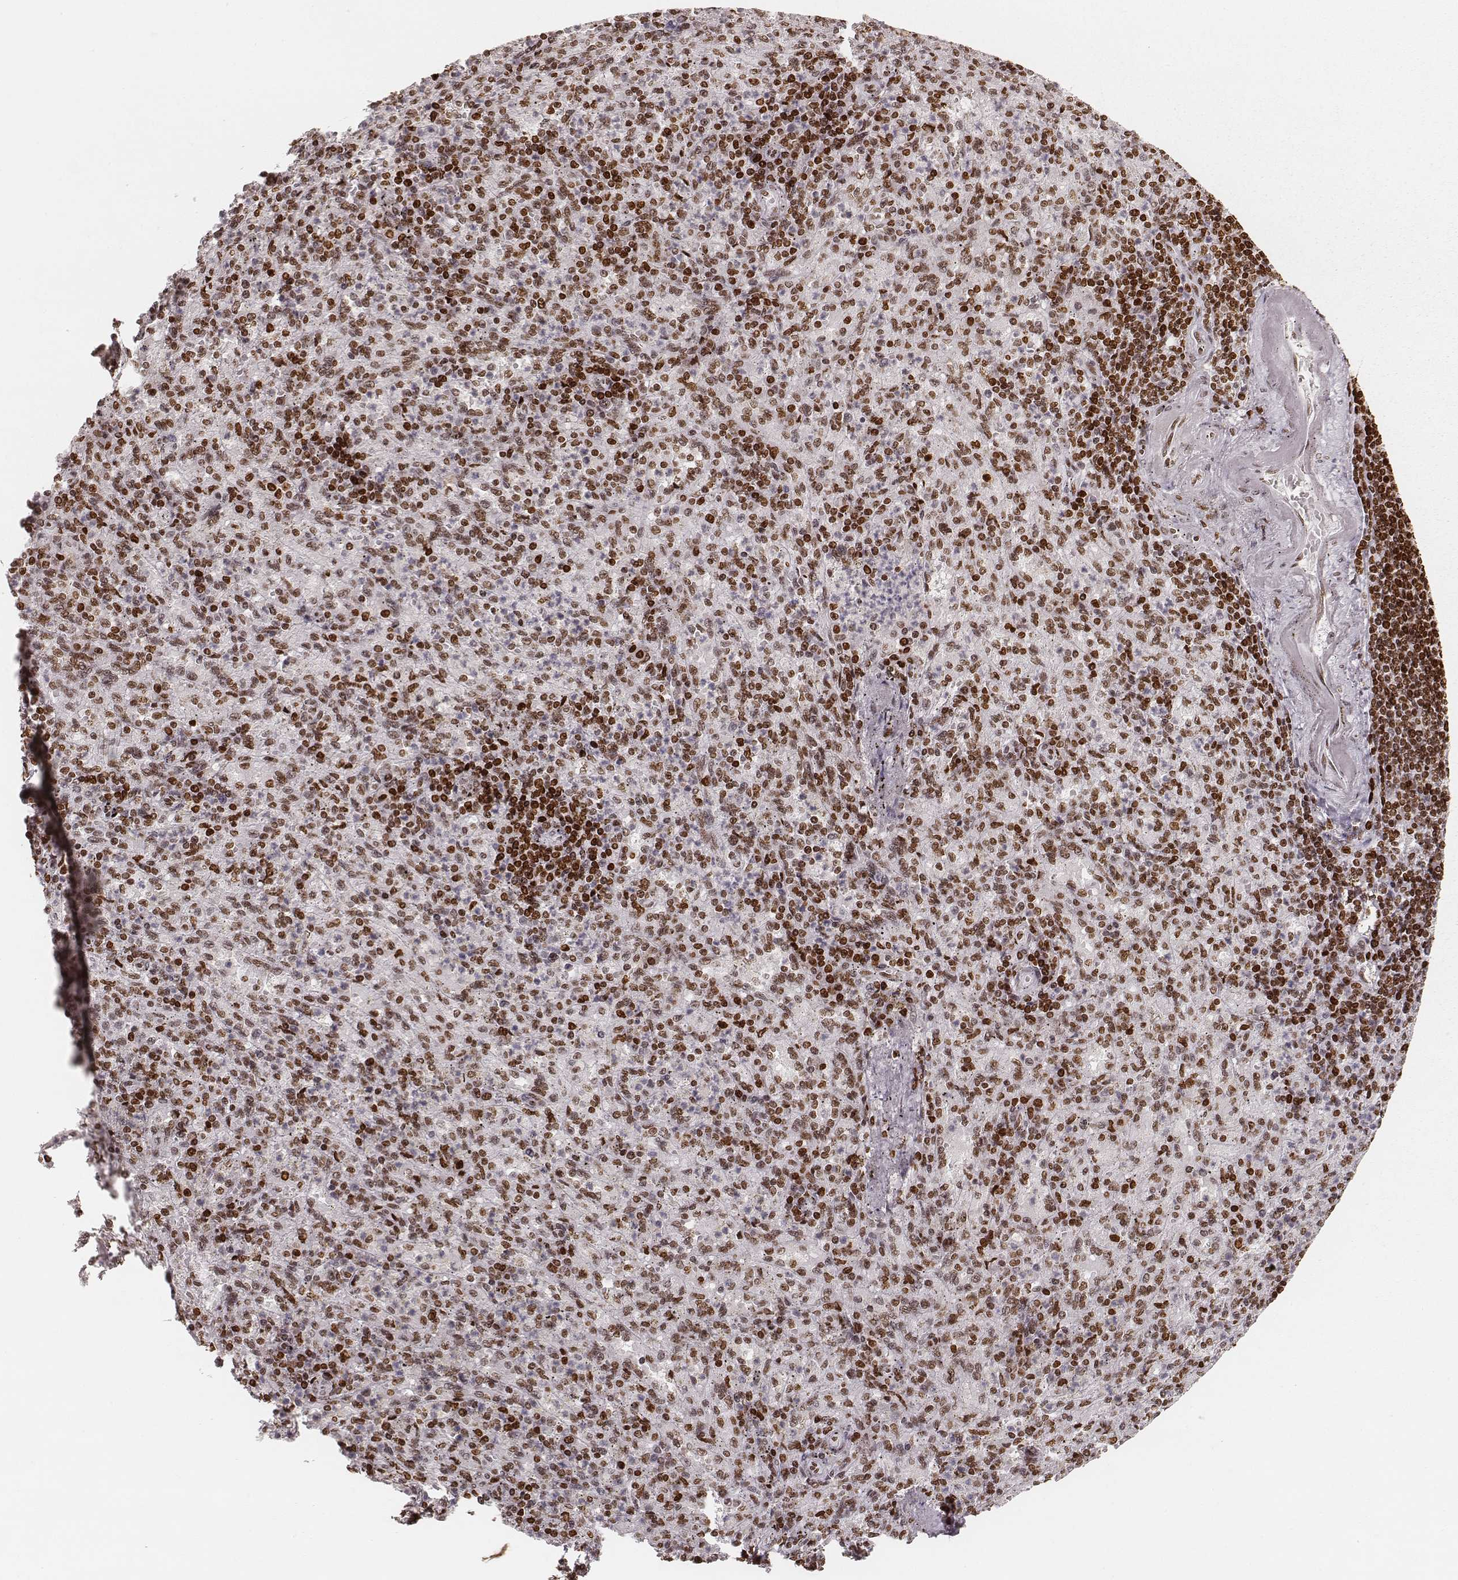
{"staining": {"intensity": "strong", "quantity": ">75%", "location": "nuclear"}, "tissue": "spleen", "cell_type": "Cells in red pulp", "image_type": "normal", "snomed": [{"axis": "morphology", "description": "Normal tissue, NOS"}, {"axis": "topography", "description": "Spleen"}], "caption": "IHC (DAB) staining of benign spleen displays strong nuclear protein positivity in about >75% of cells in red pulp. Nuclei are stained in blue.", "gene": "PARP1", "patient": {"sex": "female", "age": 74}}